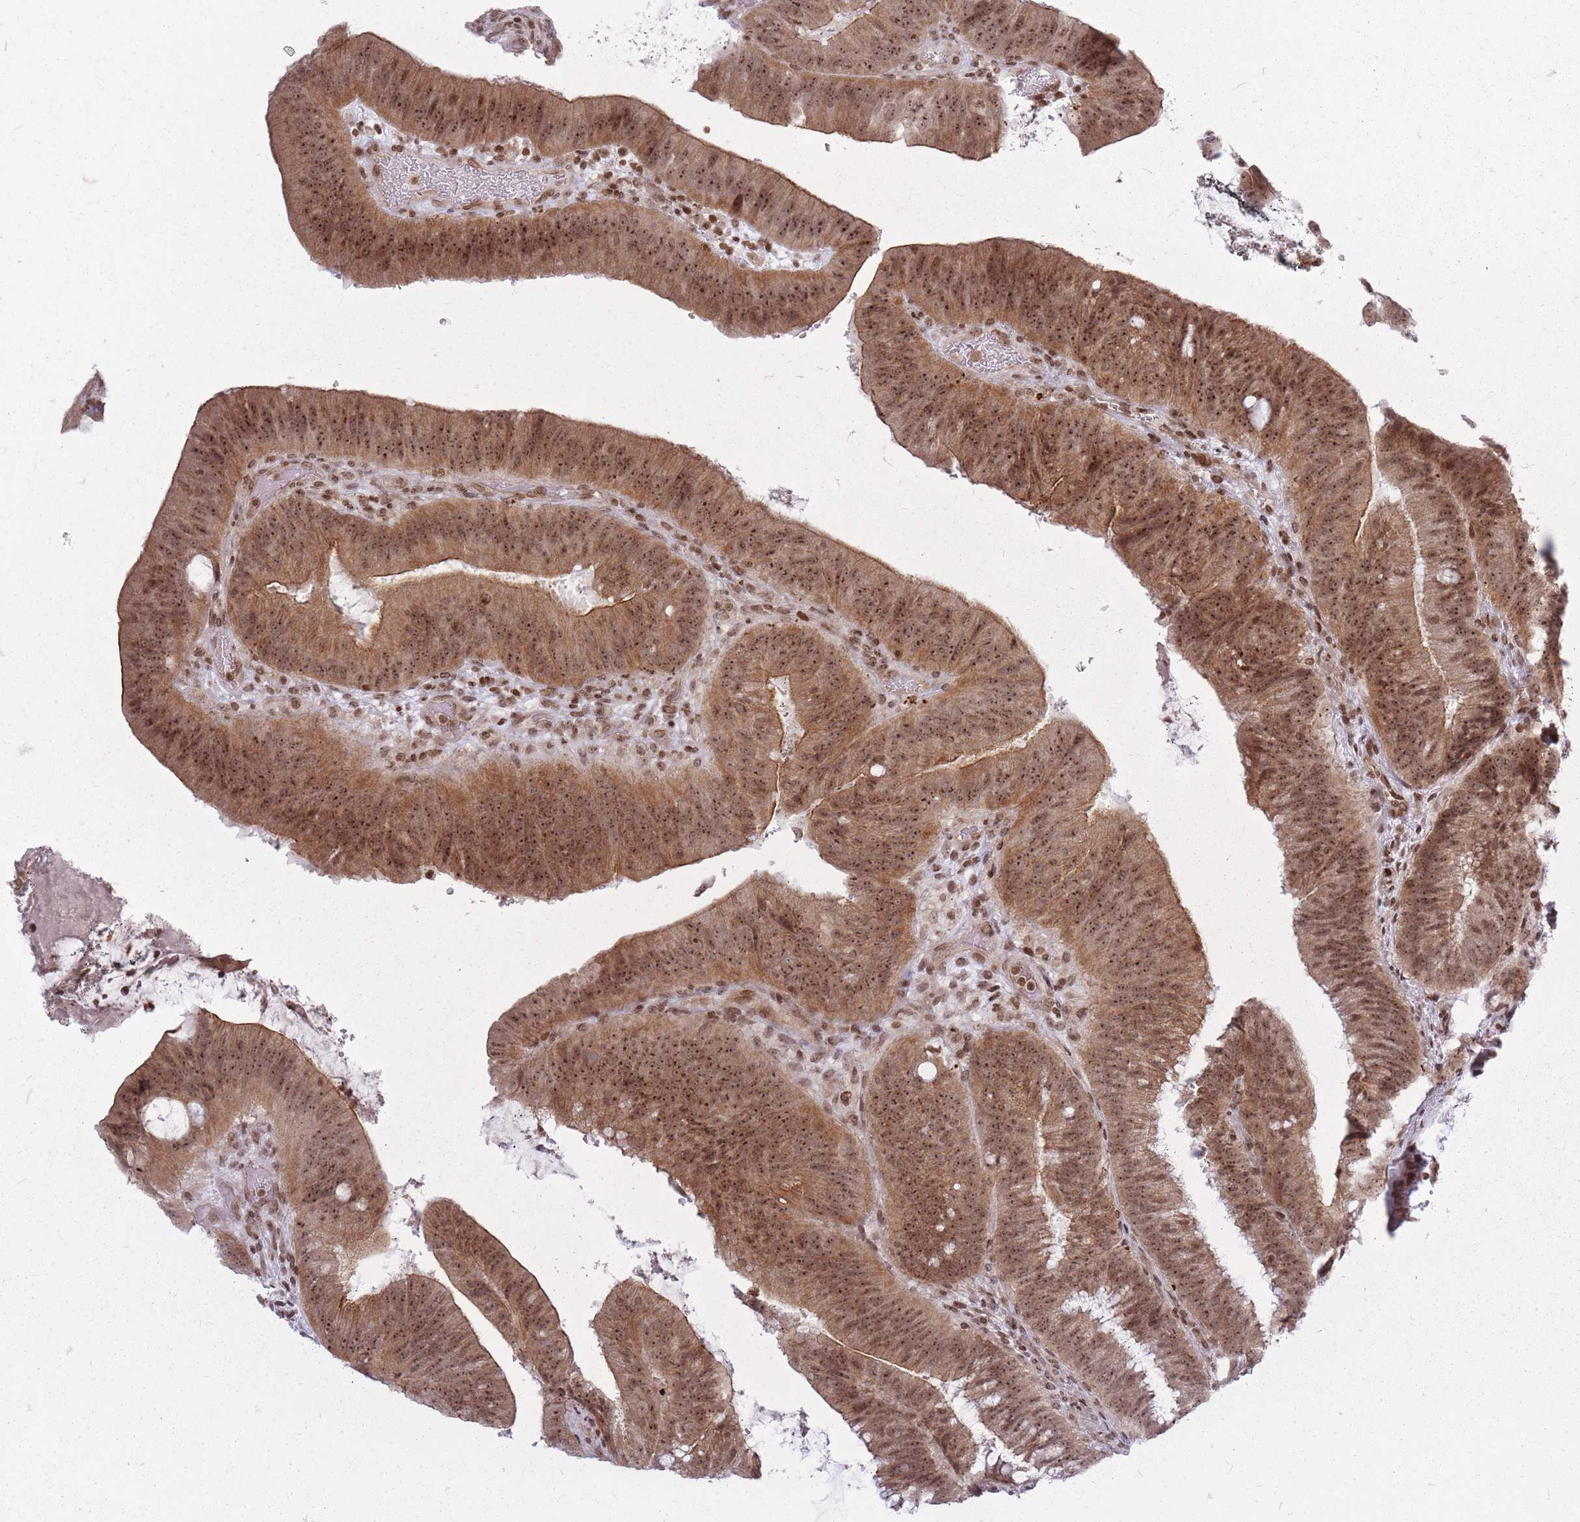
{"staining": {"intensity": "moderate", "quantity": ">75%", "location": "cytoplasmic/membranous,nuclear"}, "tissue": "colorectal cancer", "cell_type": "Tumor cells", "image_type": "cancer", "snomed": [{"axis": "morphology", "description": "Adenocarcinoma, NOS"}, {"axis": "topography", "description": "Colon"}], "caption": "High-magnification brightfield microscopy of colorectal cancer stained with DAB (brown) and counterstained with hematoxylin (blue). tumor cells exhibit moderate cytoplasmic/membranous and nuclear positivity is appreciated in approximately>75% of cells. (DAB (3,3'-diaminobenzidine) = brown stain, brightfield microscopy at high magnification).", "gene": "TMC6", "patient": {"sex": "female", "age": 43}}